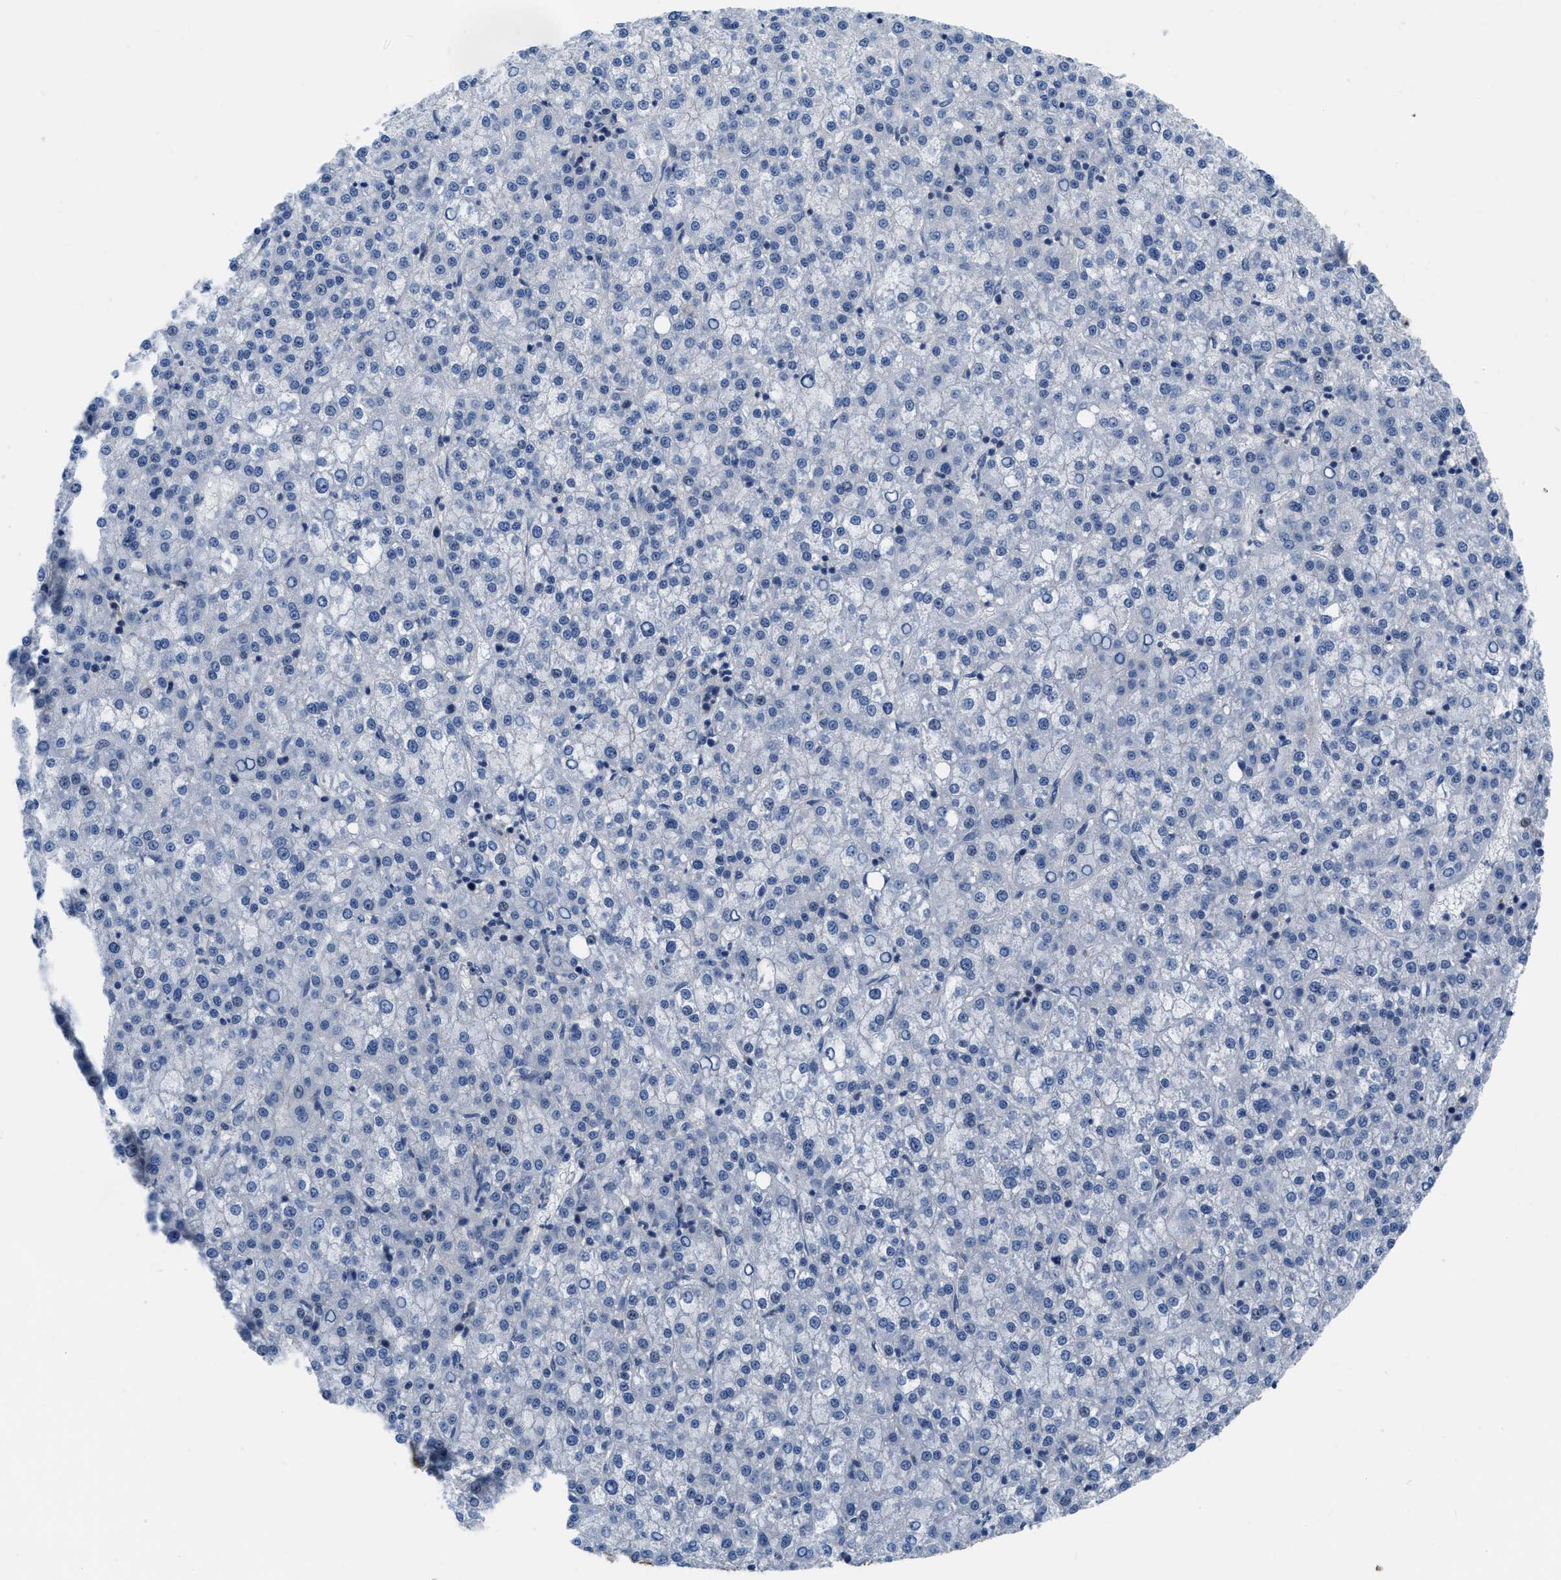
{"staining": {"intensity": "negative", "quantity": "none", "location": "none"}, "tissue": "liver cancer", "cell_type": "Tumor cells", "image_type": "cancer", "snomed": [{"axis": "morphology", "description": "Carcinoma, Hepatocellular, NOS"}, {"axis": "topography", "description": "Liver"}], "caption": "High magnification brightfield microscopy of liver hepatocellular carcinoma stained with DAB (3,3'-diaminobenzidine) (brown) and counterstained with hematoxylin (blue): tumor cells show no significant expression.", "gene": "PFKP", "patient": {"sex": "female", "age": 58}}